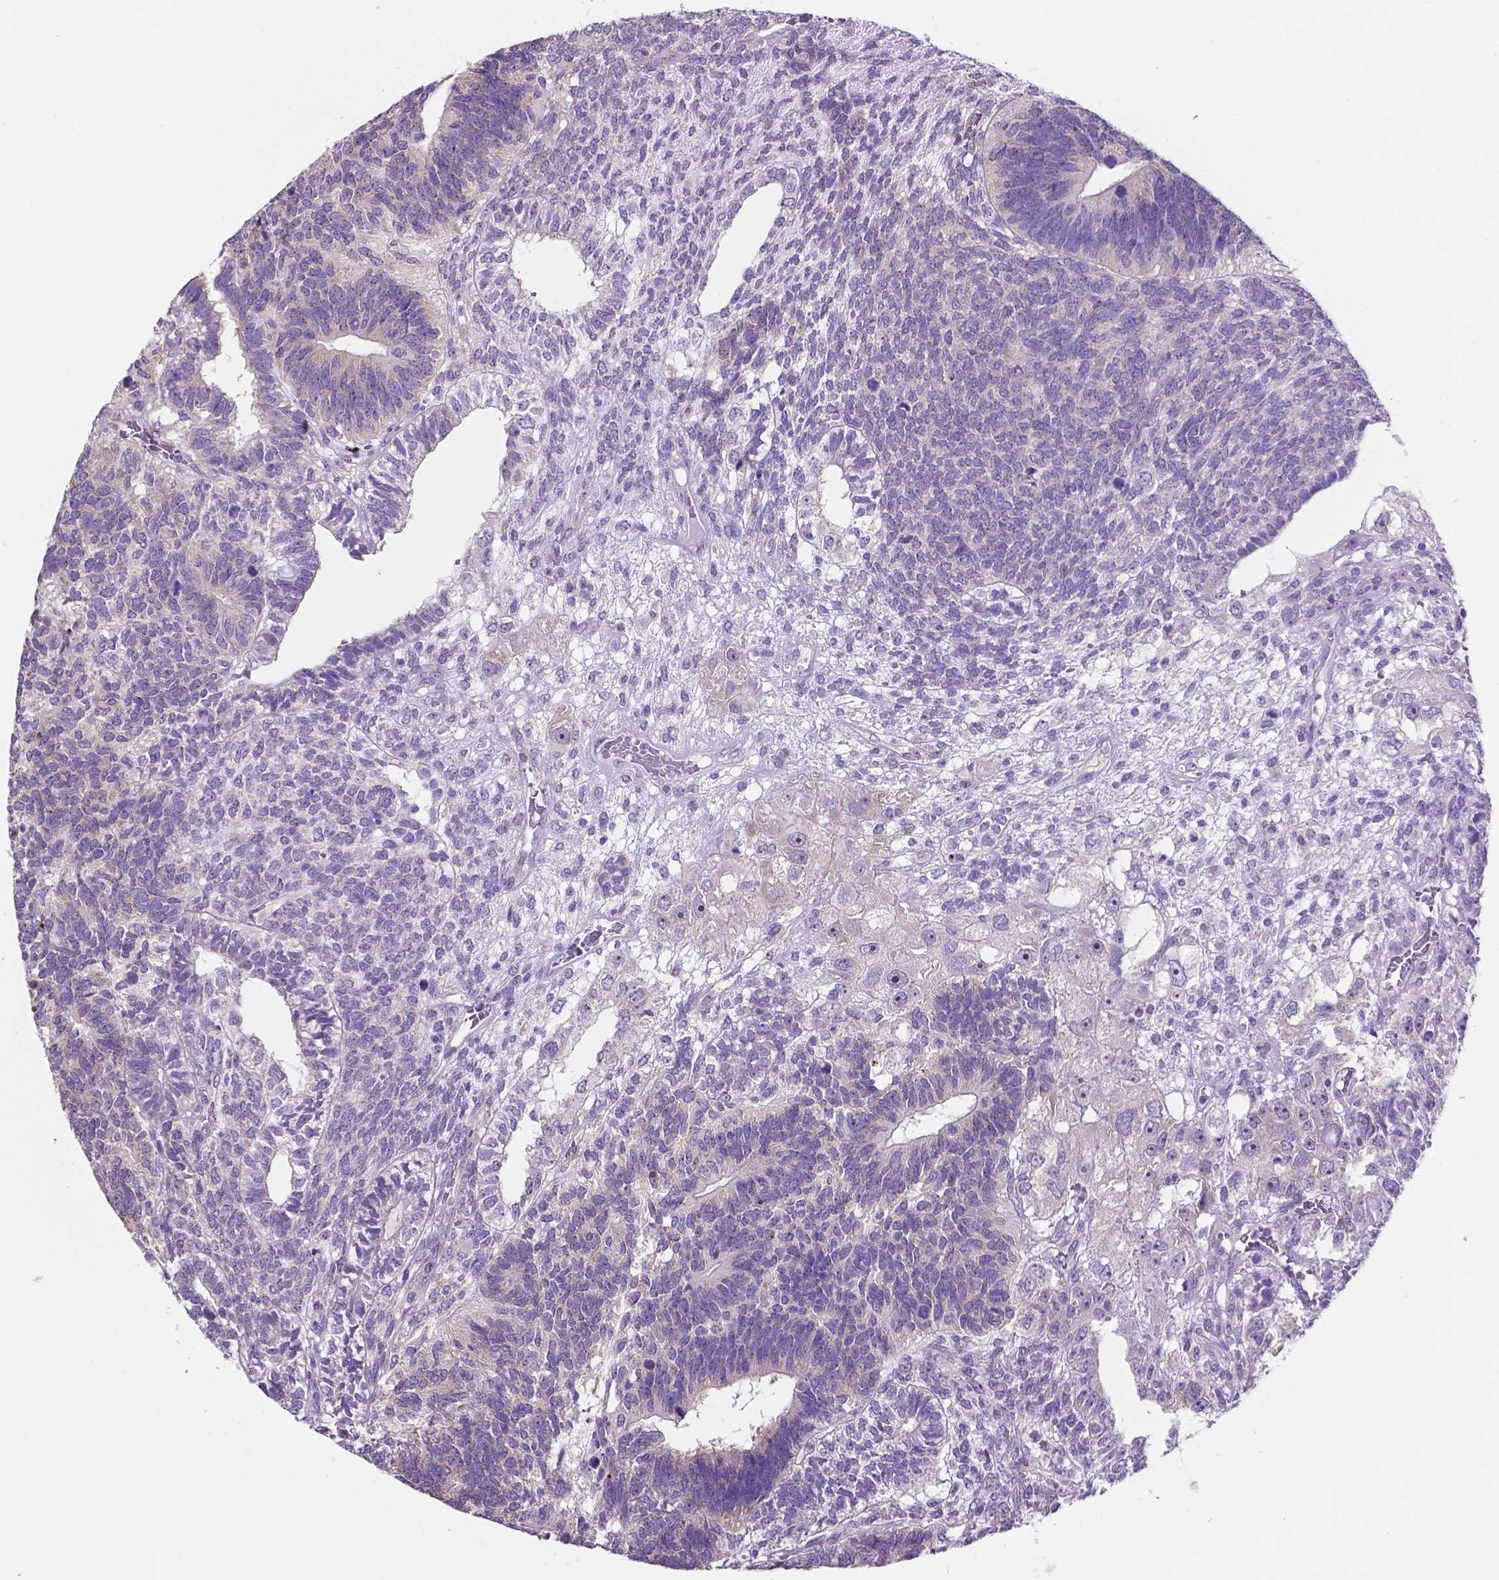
{"staining": {"intensity": "negative", "quantity": "none", "location": "none"}, "tissue": "testis cancer", "cell_type": "Tumor cells", "image_type": "cancer", "snomed": [{"axis": "morphology", "description": "Seminoma, NOS"}, {"axis": "morphology", "description": "Carcinoma, Embryonal, NOS"}, {"axis": "topography", "description": "Testis"}], "caption": "Immunohistochemical staining of human testis cancer reveals no significant positivity in tumor cells.", "gene": "SPDYA", "patient": {"sex": "male", "age": 41}}